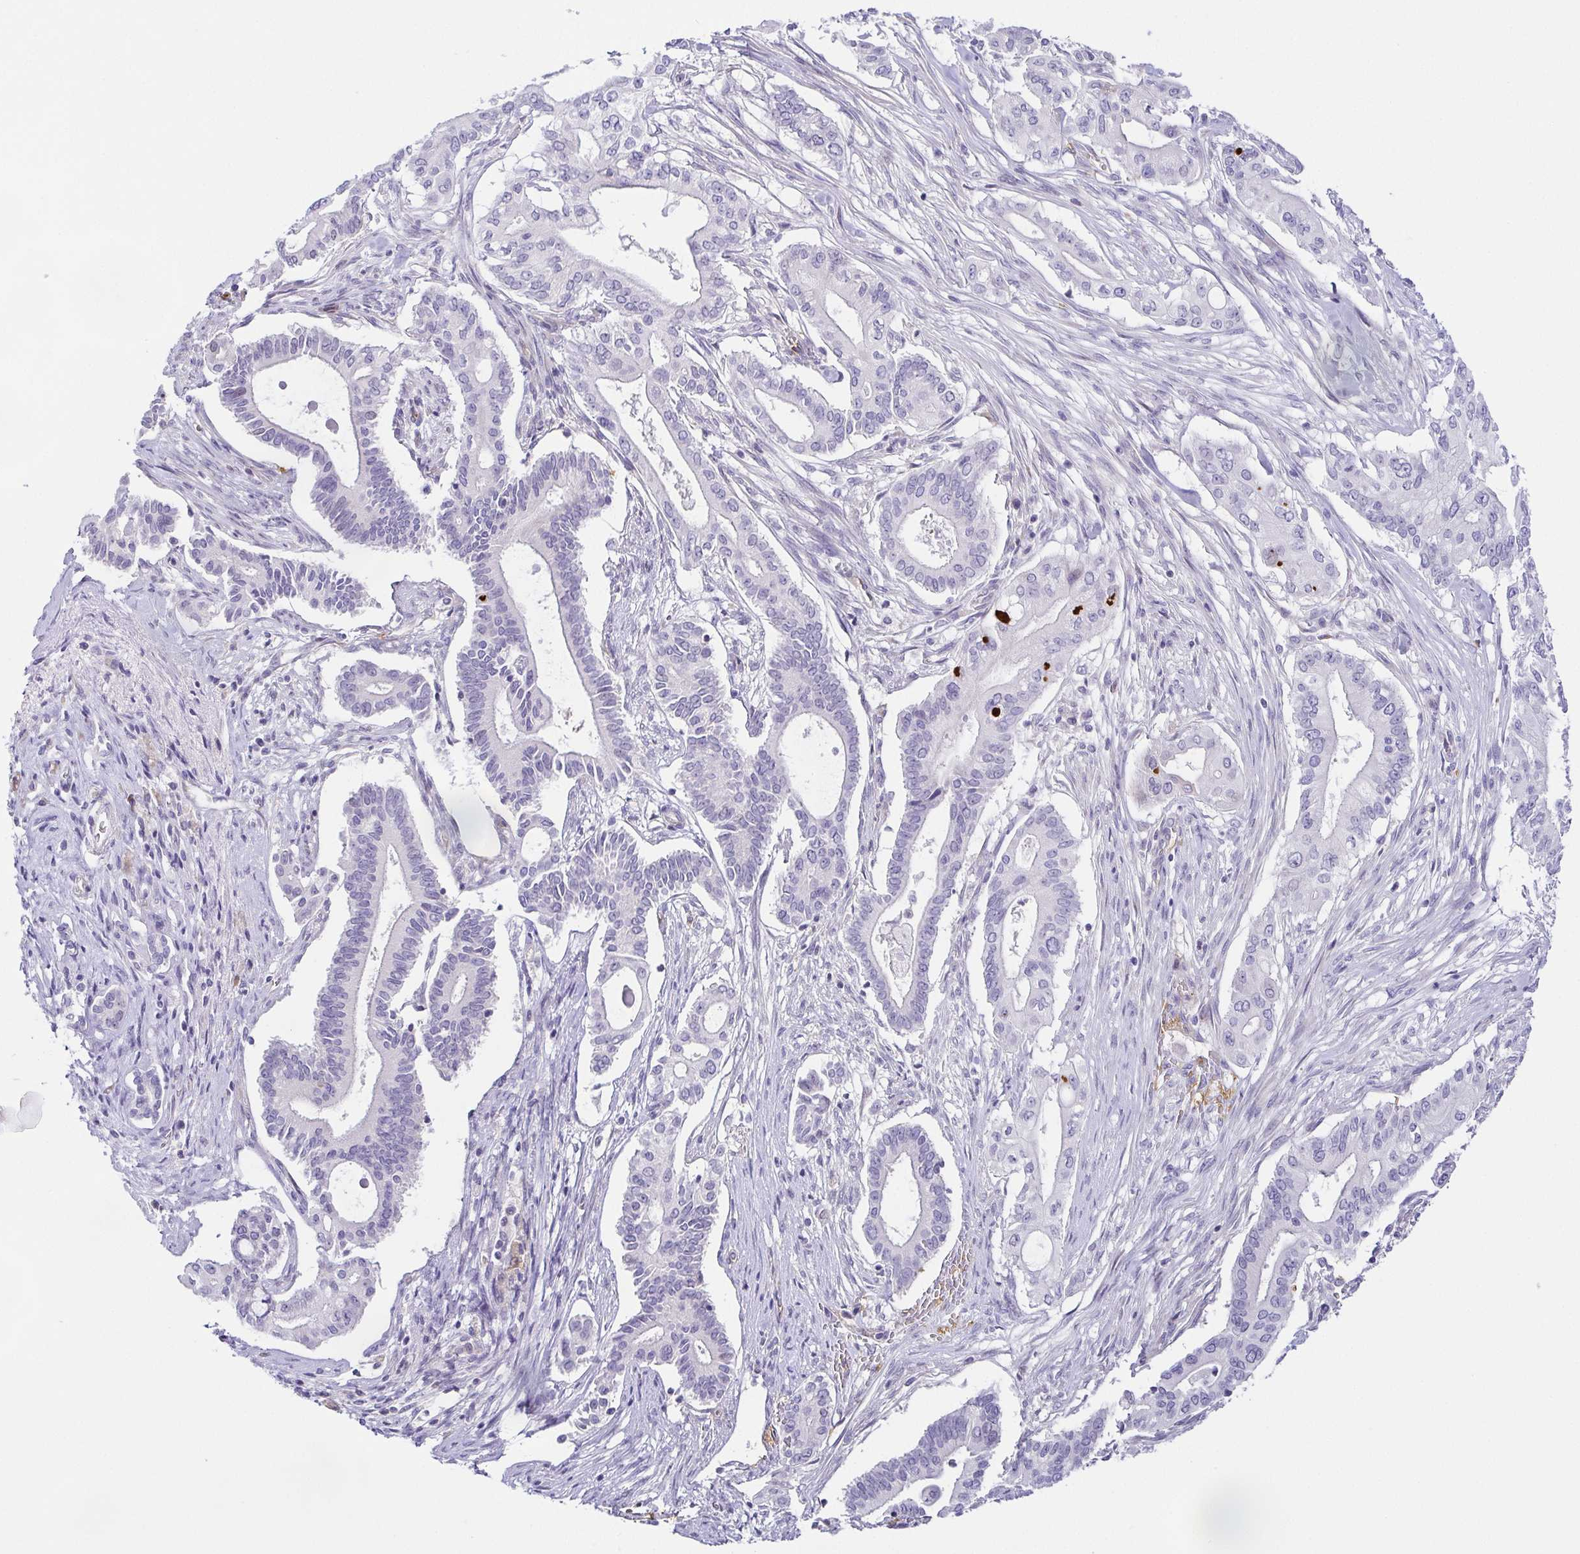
{"staining": {"intensity": "negative", "quantity": "none", "location": "none"}, "tissue": "pancreatic cancer", "cell_type": "Tumor cells", "image_type": "cancer", "snomed": [{"axis": "morphology", "description": "Adenocarcinoma, NOS"}, {"axis": "topography", "description": "Pancreas"}], "caption": "High magnification brightfield microscopy of pancreatic cancer stained with DAB (3,3'-diaminobenzidine) (brown) and counterstained with hematoxylin (blue): tumor cells show no significant staining.", "gene": "FAM162B", "patient": {"sex": "female", "age": 68}}